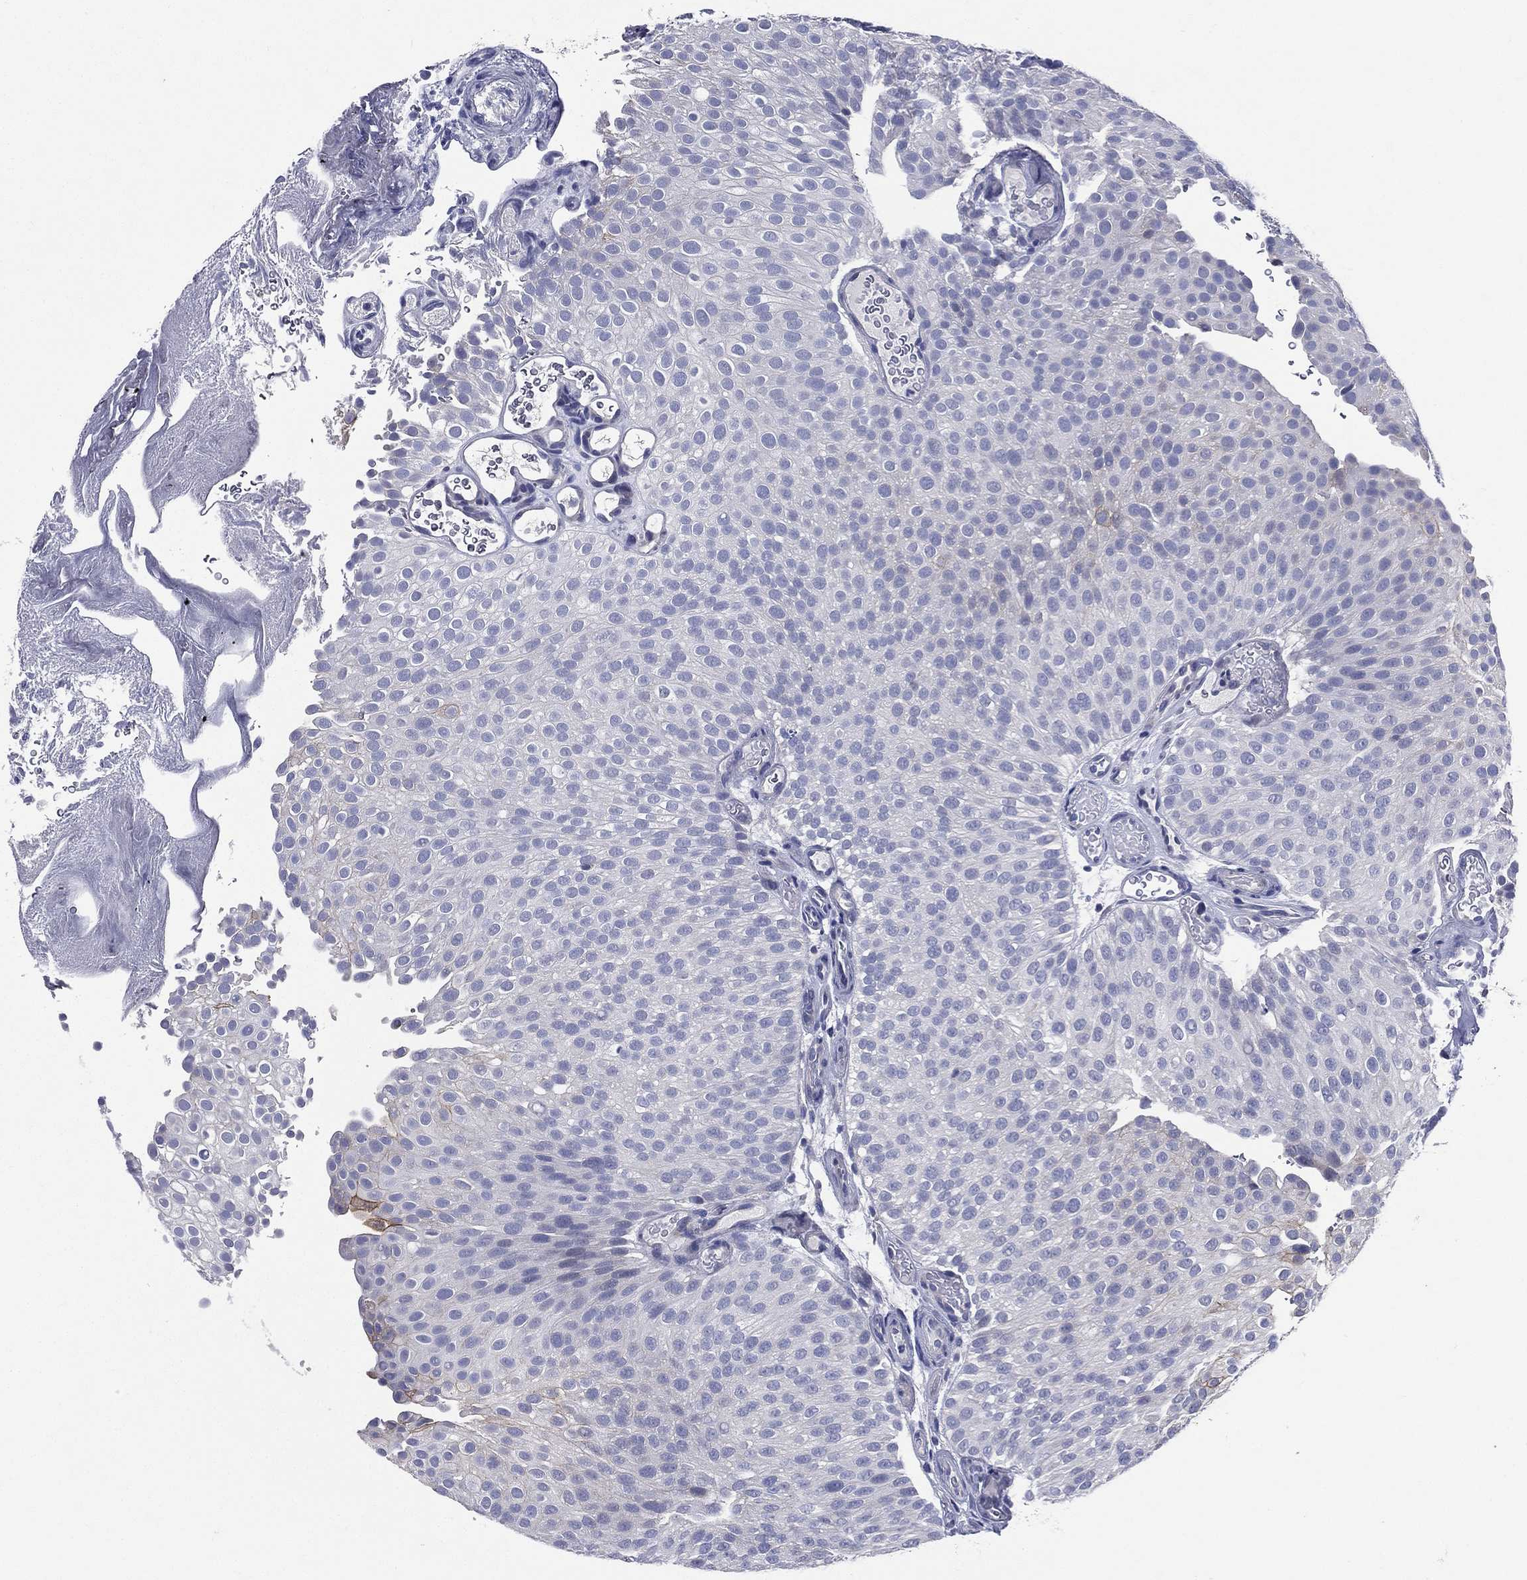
{"staining": {"intensity": "negative", "quantity": "none", "location": "none"}, "tissue": "urothelial cancer", "cell_type": "Tumor cells", "image_type": "cancer", "snomed": [{"axis": "morphology", "description": "Urothelial carcinoma, Low grade"}, {"axis": "topography", "description": "Urinary bladder"}], "caption": "Immunohistochemical staining of human urothelial carcinoma (low-grade) exhibits no significant staining in tumor cells.", "gene": "TGM1", "patient": {"sex": "male", "age": 78}}